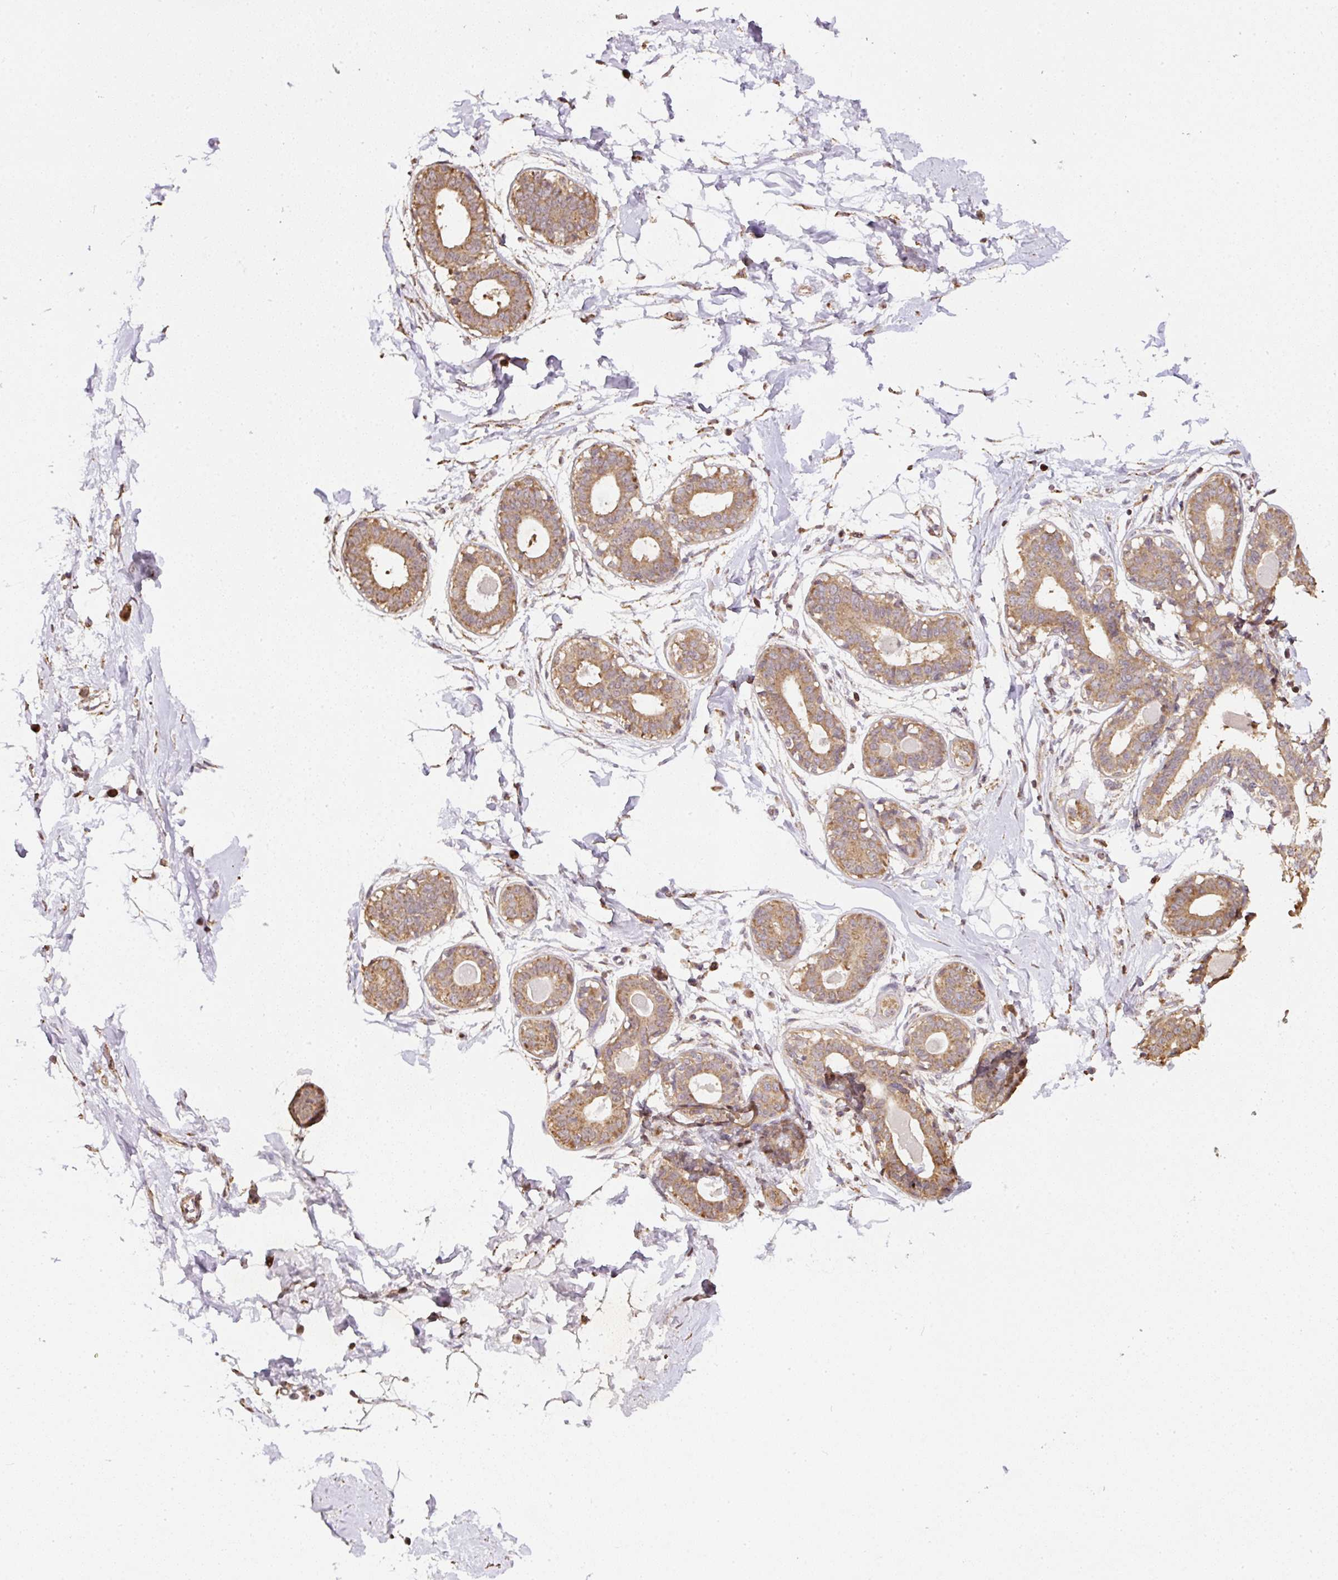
{"staining": {"intensity": "negative", "quantity": "none", "location": "none"}, "tissue": "breast", "cell_type": "Adipocytes", "image_type": "normal", "snomed": [{"axis": "morphology", "description": "Normal tissue, NOS"}, {"axis": "topography", "description": "Breast"}], "caption": "The immunohistochemistry histopathology image has no significant expression in adipocytes of breast. (Brightfield microscopy of DAB (3,3'-diaminobenzidine) immunohistochemistry (IHC) at high magnification).", "gene": "TMEM170B", "patient": {"sex": "female", "age": 45}}